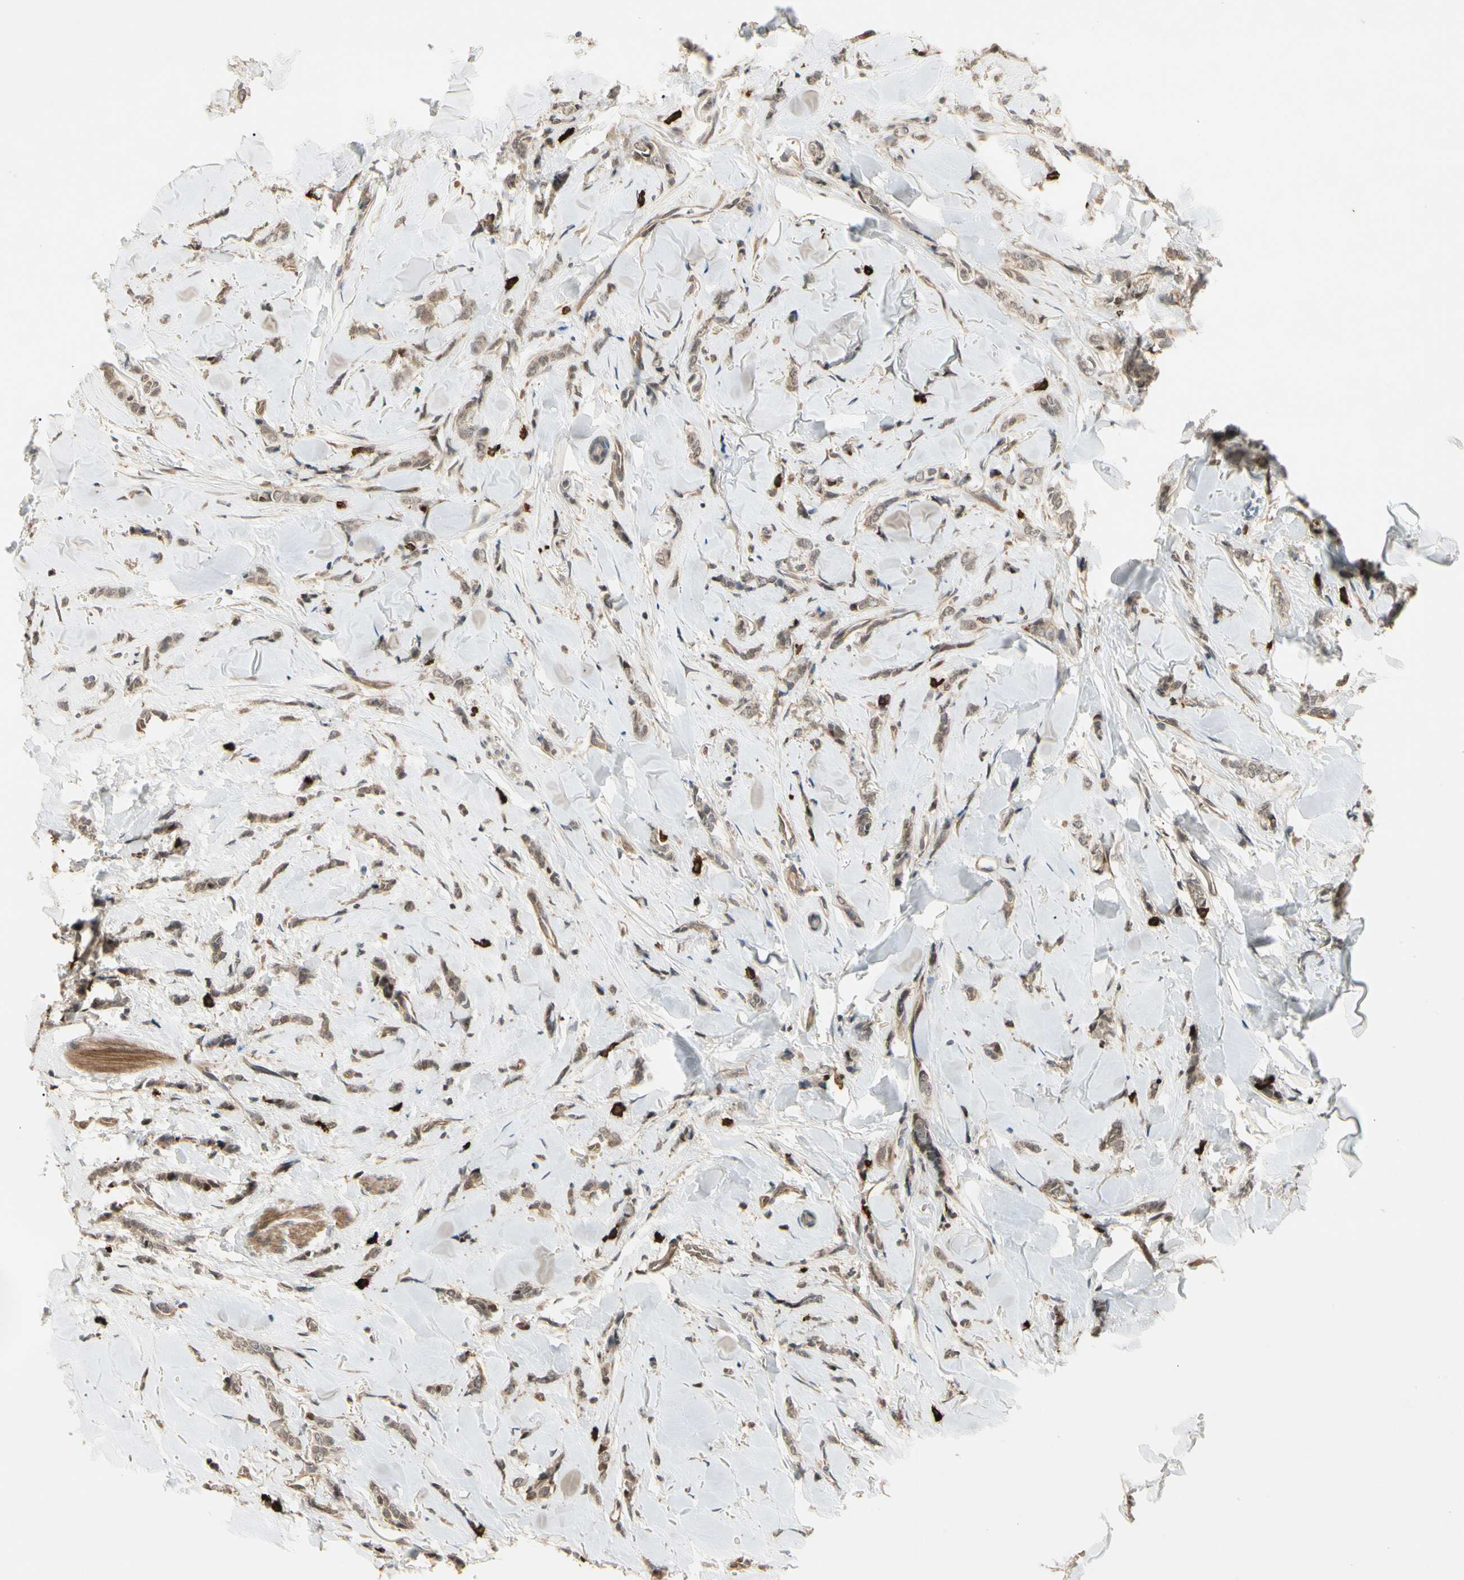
{"staining": {"intensity": "weak", "quantity": ">75%", "location": "cytoplasmic/membranous"}, "tissue": "breast cancer", "cell_type": "Tumor cells", "image_type": "cancer", "snomed": [{"axis": "morphology", "description": "Lobular carcinoma"}, {"axis": "topography", "description": "Skin"}, {"axis": "topography", "description": "Breast"}], "caption": "About >75% of tumor cells in breast lobular carcinoma show weak cytoplasmic/membranous protein positivity as visualized by brown immunohistochemical staining.", "gene": "ATG4C", "patient": {"sex": "female", "age": 46}}